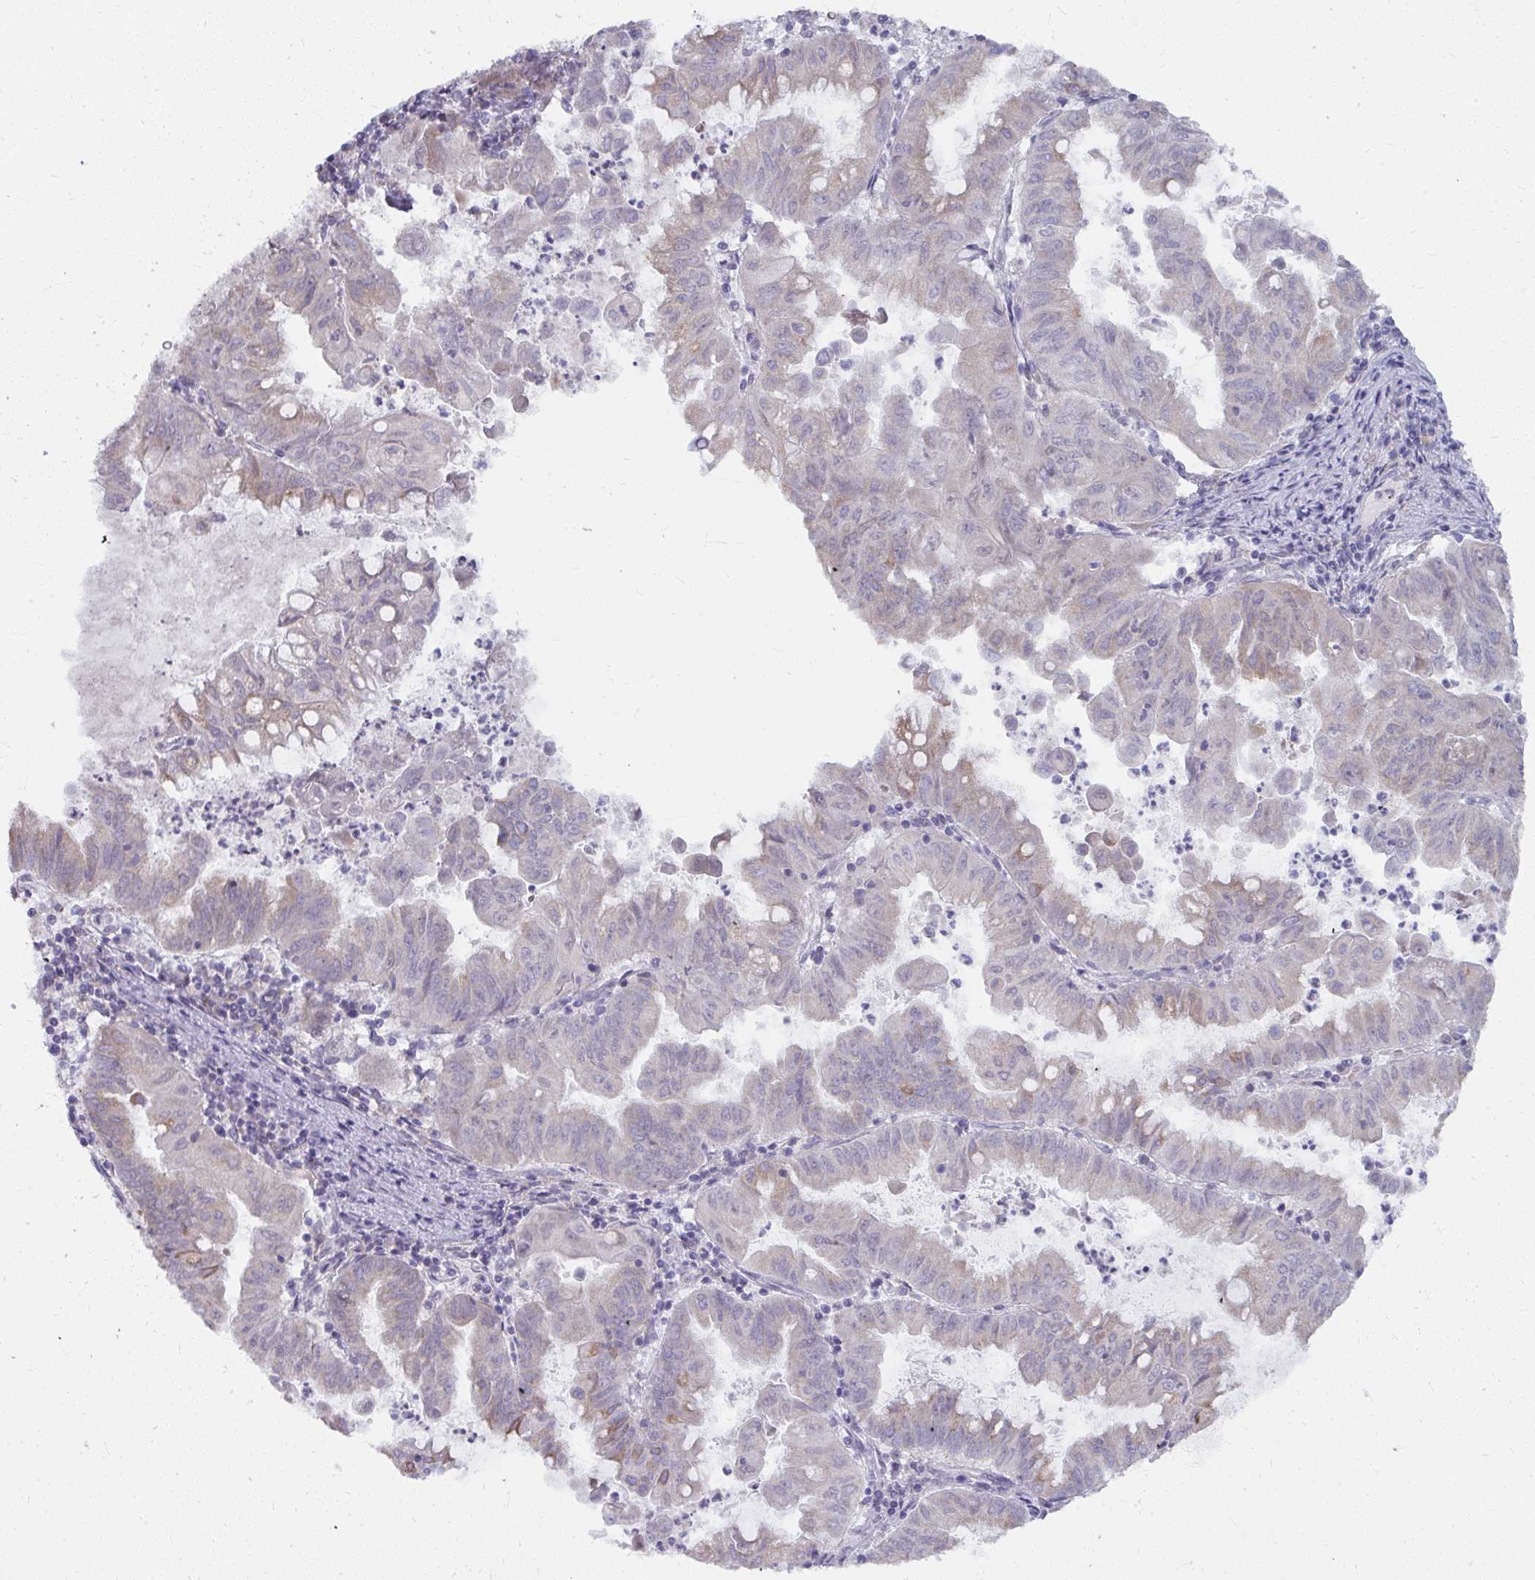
{"staining": {"intensity": "weak", "quantity": "<25%", "location": "cytoplasmic/membranous"}, "tissue": "stomach cancer", "cell_type": "Tumor cells", "image_type": "cancer", "snomed": [{"axis": "morphology", "description": "Adenocarcinoma, NOS"}, {"axis": "topography", "description": "Stomach, upper"}], "caption": "The immunohistochemistry histopathology image has no significant positivity in tumor cells of stomach cancer tissue.", "gene": "NMNAT1", "patient": {"sex": "male", "age": 80}}